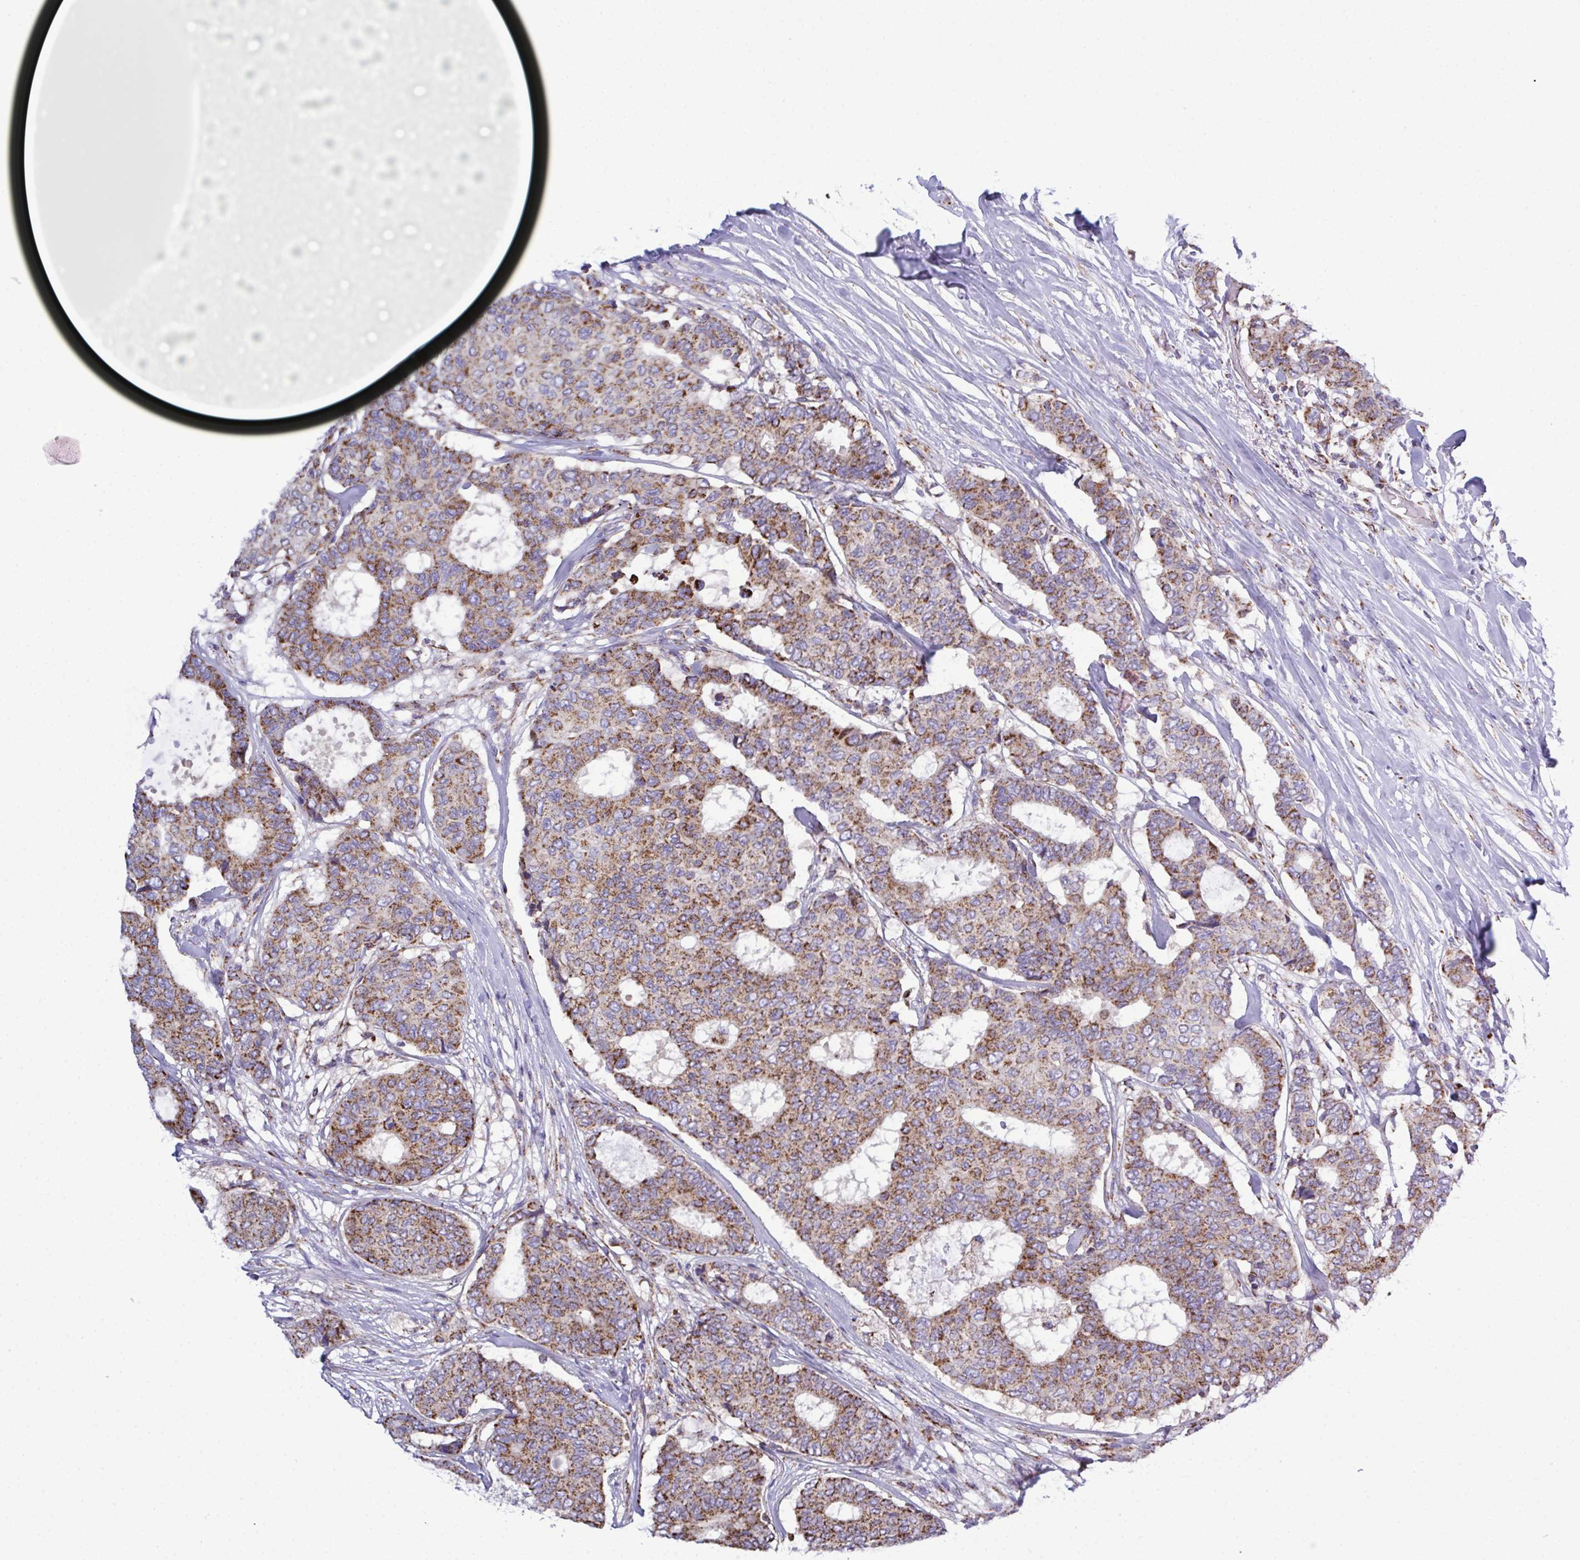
{"staining": {"intensity": "weak", "quantity": ">75%", "location": "cytoplasmic/membranous"}, "tissue": "breast cancer", "cell_type": "Tumor cells", "image_type": "cancer", "snomed": [{"axis": "morphology", "description": "Duct carcinoma"}, {"axis": "topography", "description": "Breast"}], "caption": "Immunohistochemistry histopathology image of breast cancer stained for a protein (brown), which exhibits low levels of weak cytoplasmic/membranous expression in approximately >75% of tumor cells.", "gene": "CSDE1", "patient": {"sex": "female", "age": 75}}